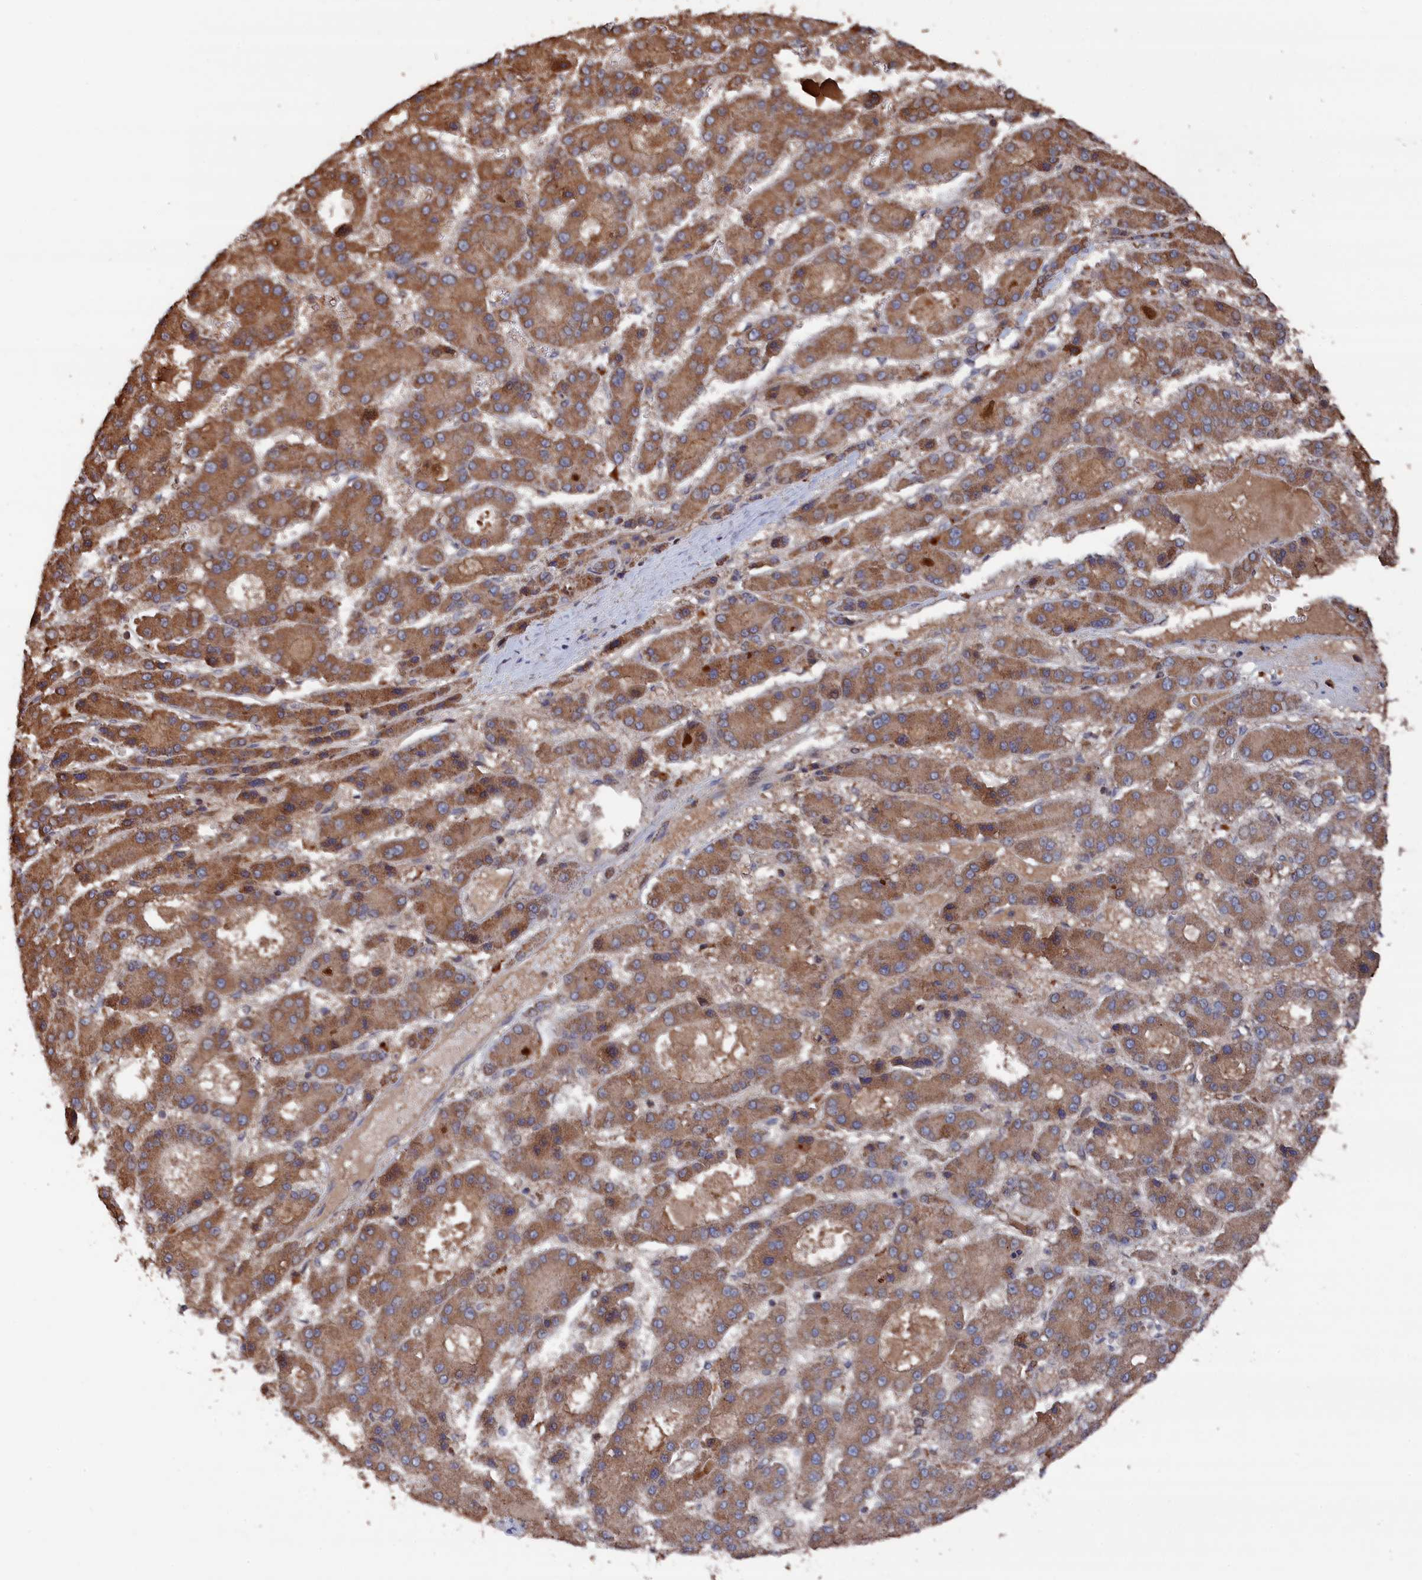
{"staining": {"intensity": "moderate", "quantity": ">75%", "location": "cytoplasmic/membranous"}, "tissue": "liver cancer", "cell_type": "Tumor cells", "image_type": "cancer", "snomed": [{"axis": "morphology", "description": "Carcinoma, Hepatocellular, NOS"}, {"axis": "topography", "description": "Liver"}], "caption": "The immunohistochemical stain shows moderate cytoplasmic/membranous positivity in tumor cells of liver hepatocellular carcinoma tissue.", "gene": "CEACAM21", "patient": {"sex": "male", "age": 70}}